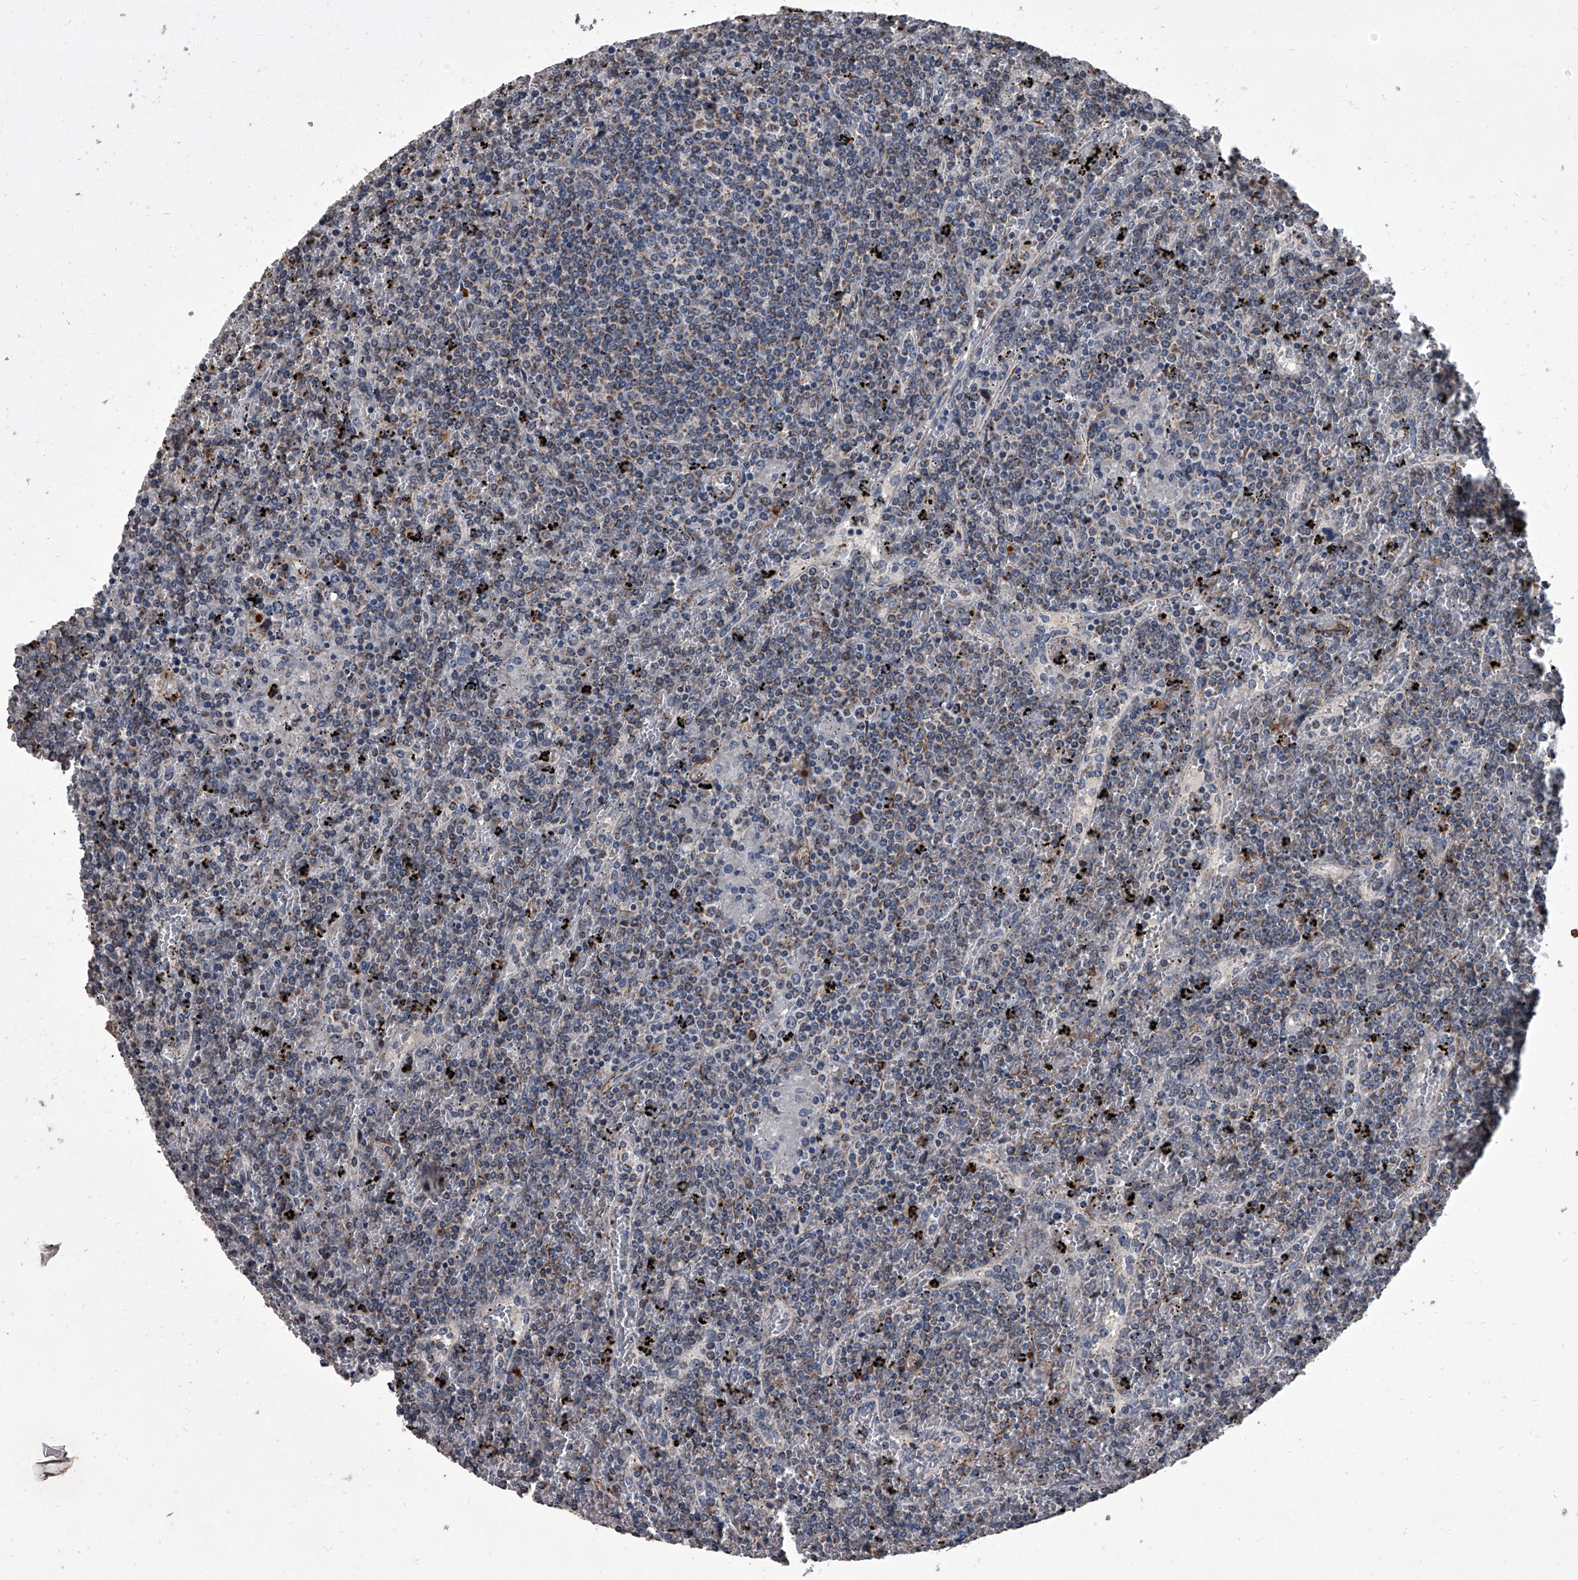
{"staining": {"intensity": "negative", "quantity": "none", "location": "none"}, "tissue": "lymphoma", "cell_type": "Tumor cells", "image_type": "cancer", "snomed": [{"axis": "morphology", "description": "Malignant lymphoma, non-Hodgkin's type, Low grade"}, {"axis": "topography", "description": "Spleen"}], "caption": "Protein analysis of lymphoma reveals no significant expression in tumor cells. (DAB immunohistochemistry, high magnification).", "gene": "SIRT4", "patient": {"sex": "female", "age": 19}}